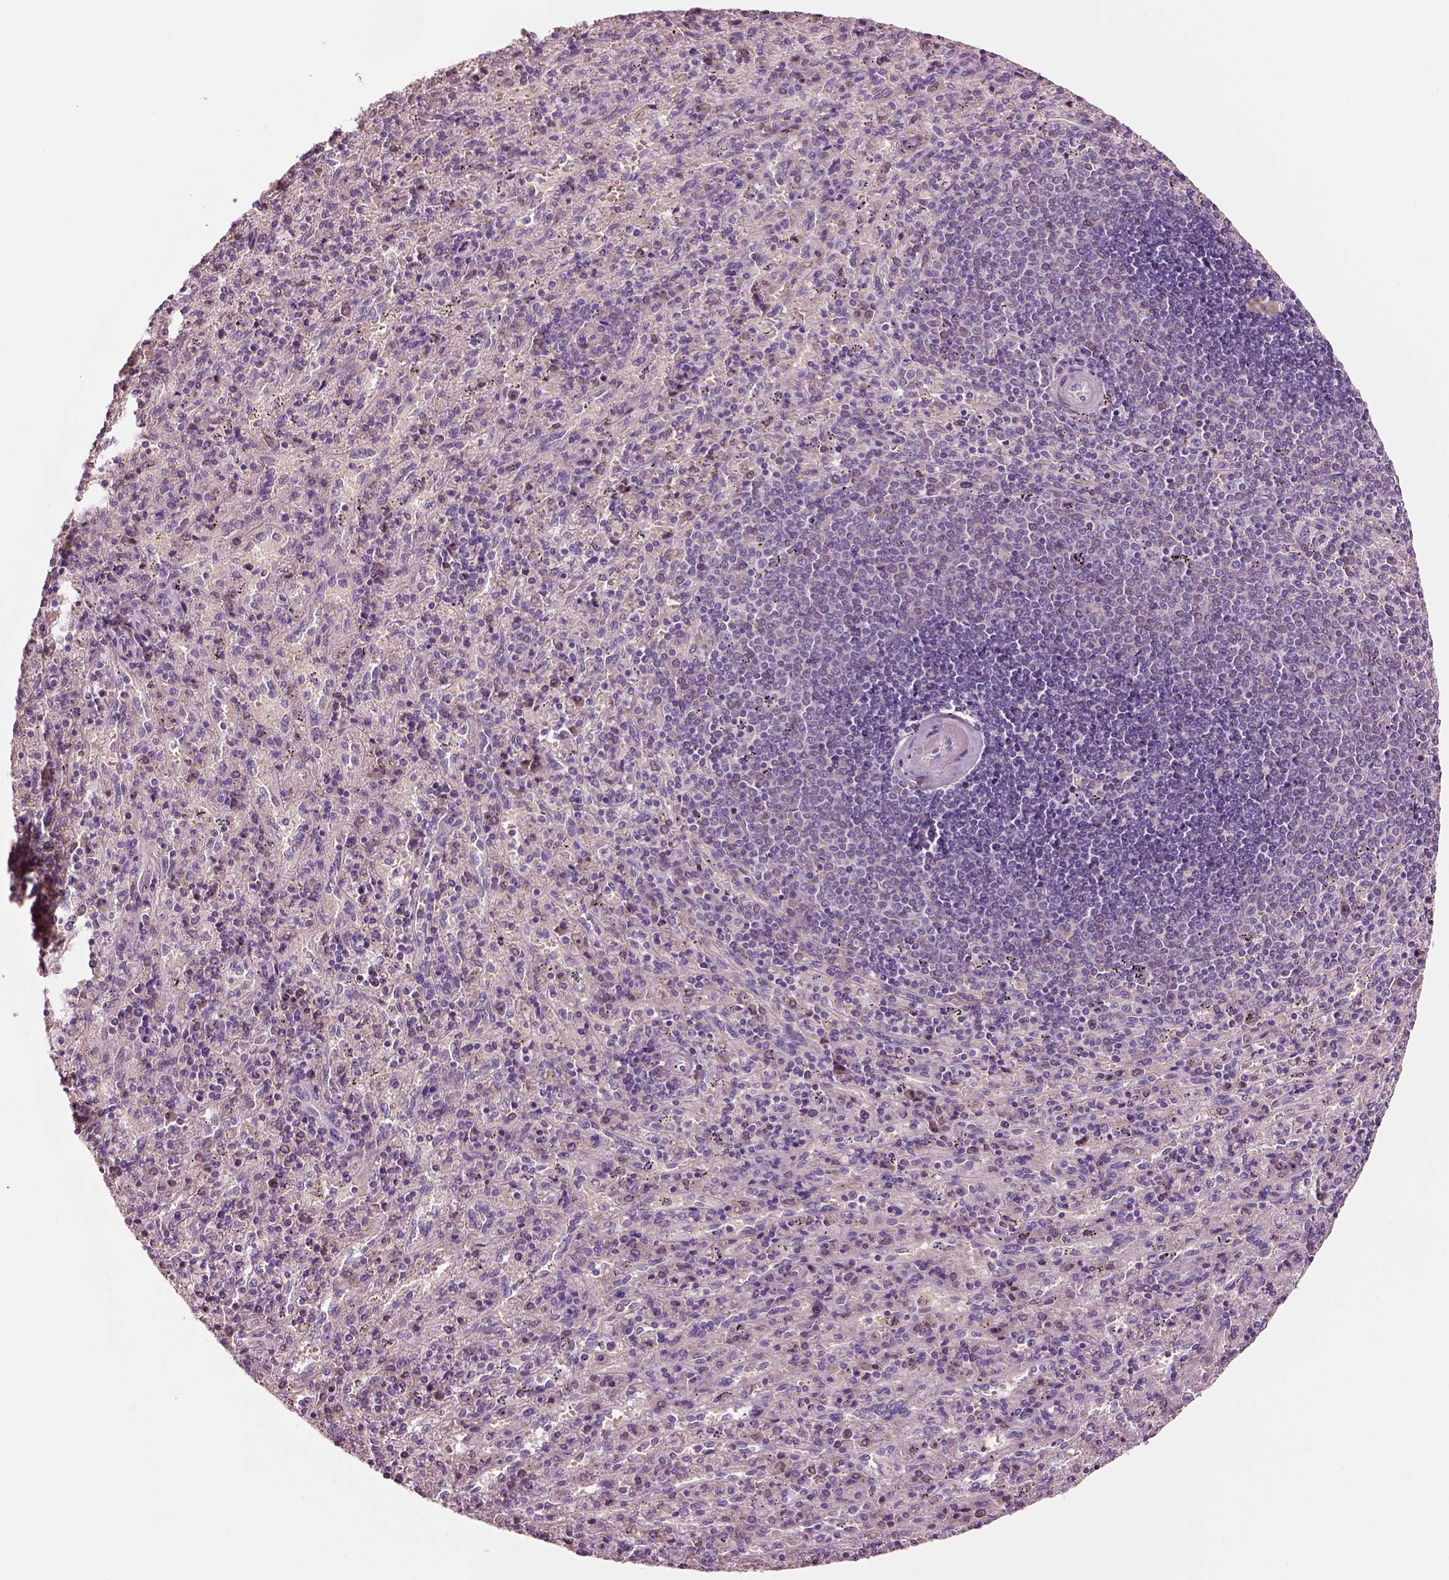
{"staining": {"intensity": "negative", "quantity": "none", "location": "none"}, "tissue": "spleen", "cell_type": "Cells in red pulp", "image_type": "normal", "snomed": [{"axis": "morphology", "description": "Normal tissue, NOS"}, {"axis": "topography", "description": "Spleen"}], "caption": "A high-resolution histopathology image shows immunohistochemistry staining of unremarkable spleen, which displays no significant positivity in cells in red pulp. (DAB IHC visualized using brightfield microscopy, high magnification).", "gene": "ELSPBP1", "patient": {"sex": "male", "age": 57}}